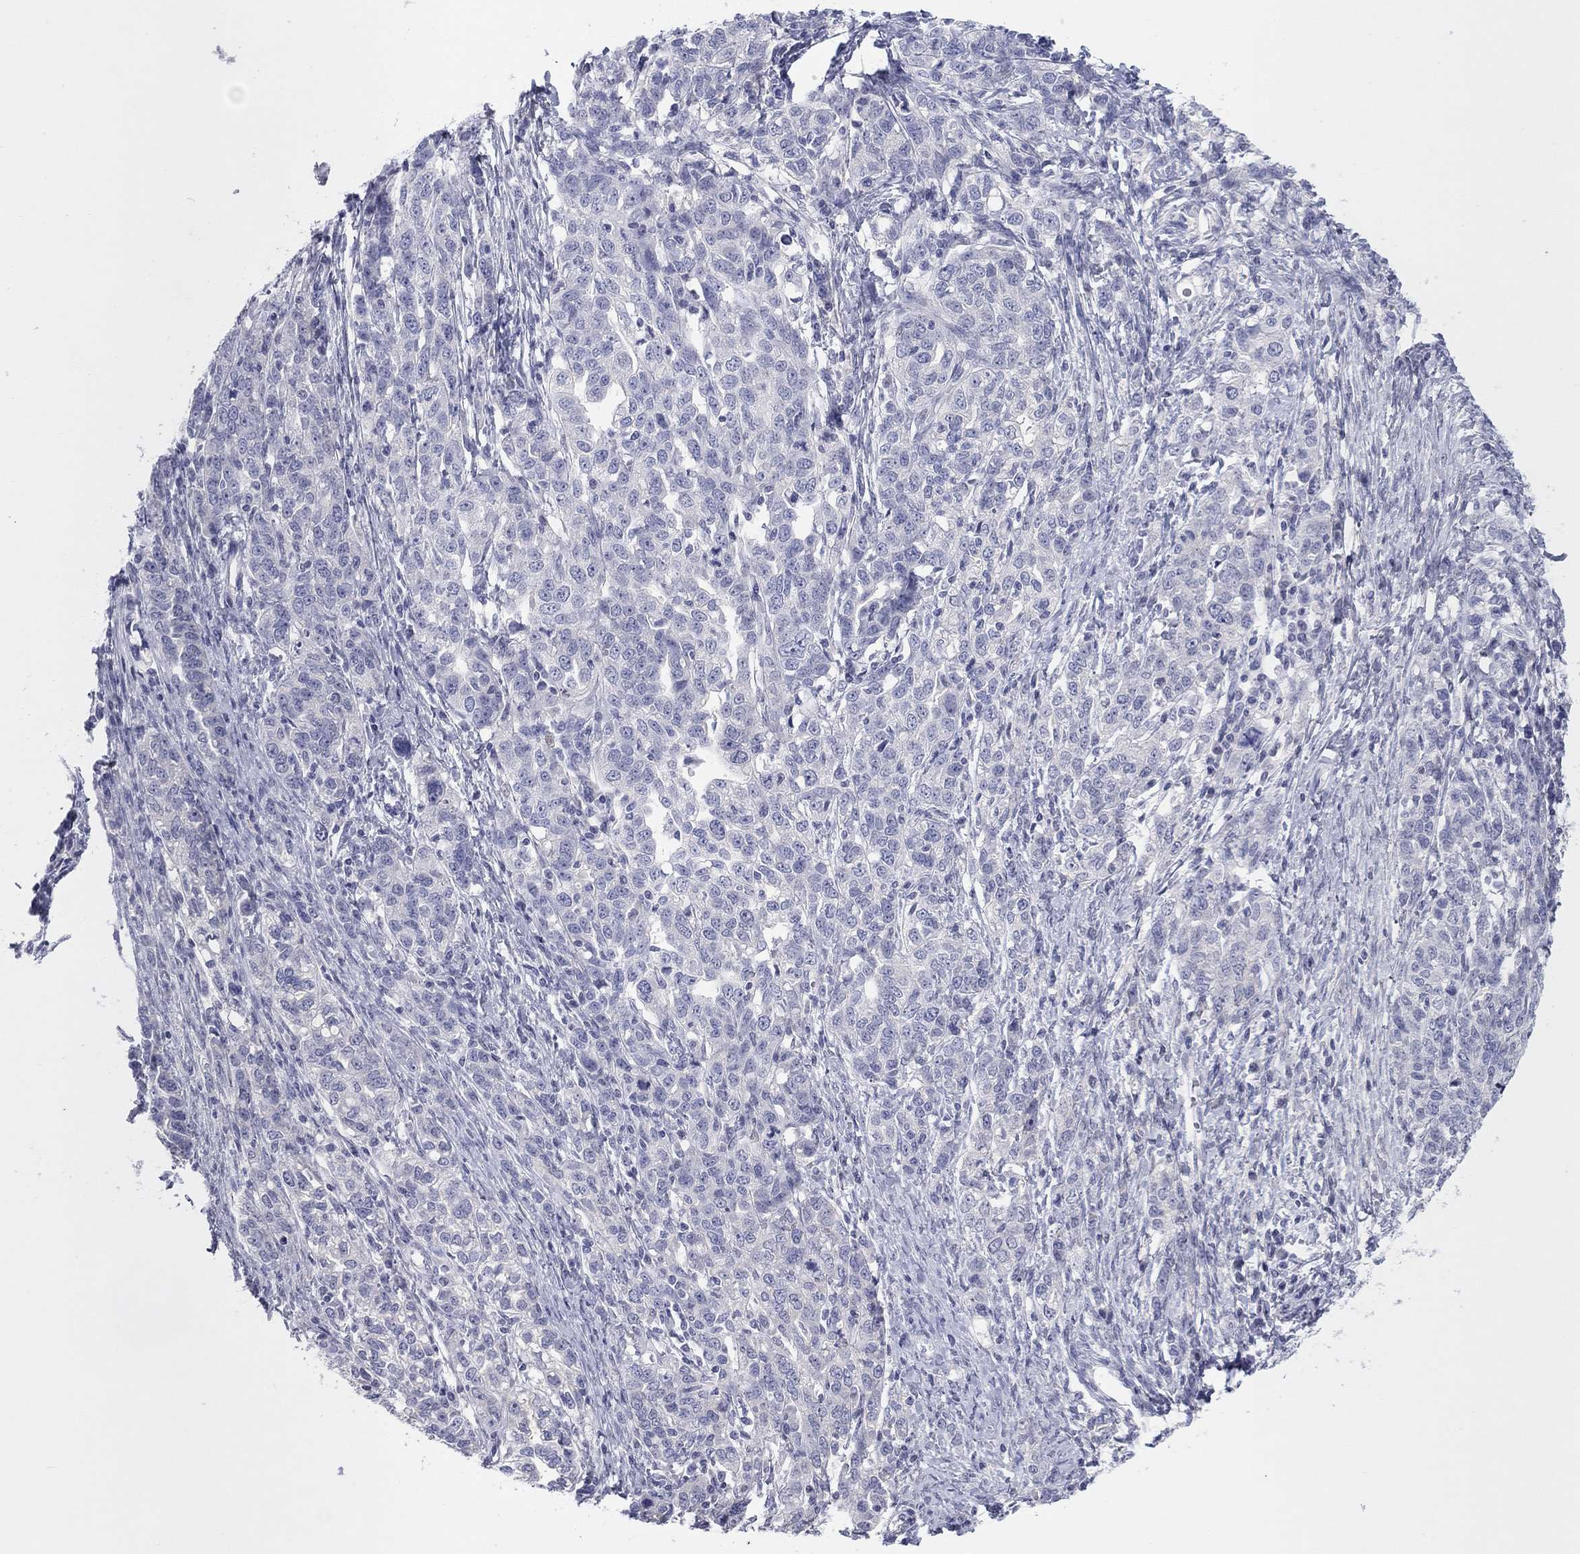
{"staining": {"intensity": "negative", "quantity": "none", "location": "none"}, "tissue": "ovarian cancer", "cell_type": "Tumor cells", "image_type": "cancer", "snomed": [{"axis": "morphology", "description": "Cystadenocarcinoma, serous, NOS"}, {"axis": "topography", "description": "Ovary"}], "caption": "A micrograph of ovarian cancer stained for a protein displays no brown staining in tumor cells.", "gene": "CPNE6", "patient": {"sex": "female", "age": 71}}